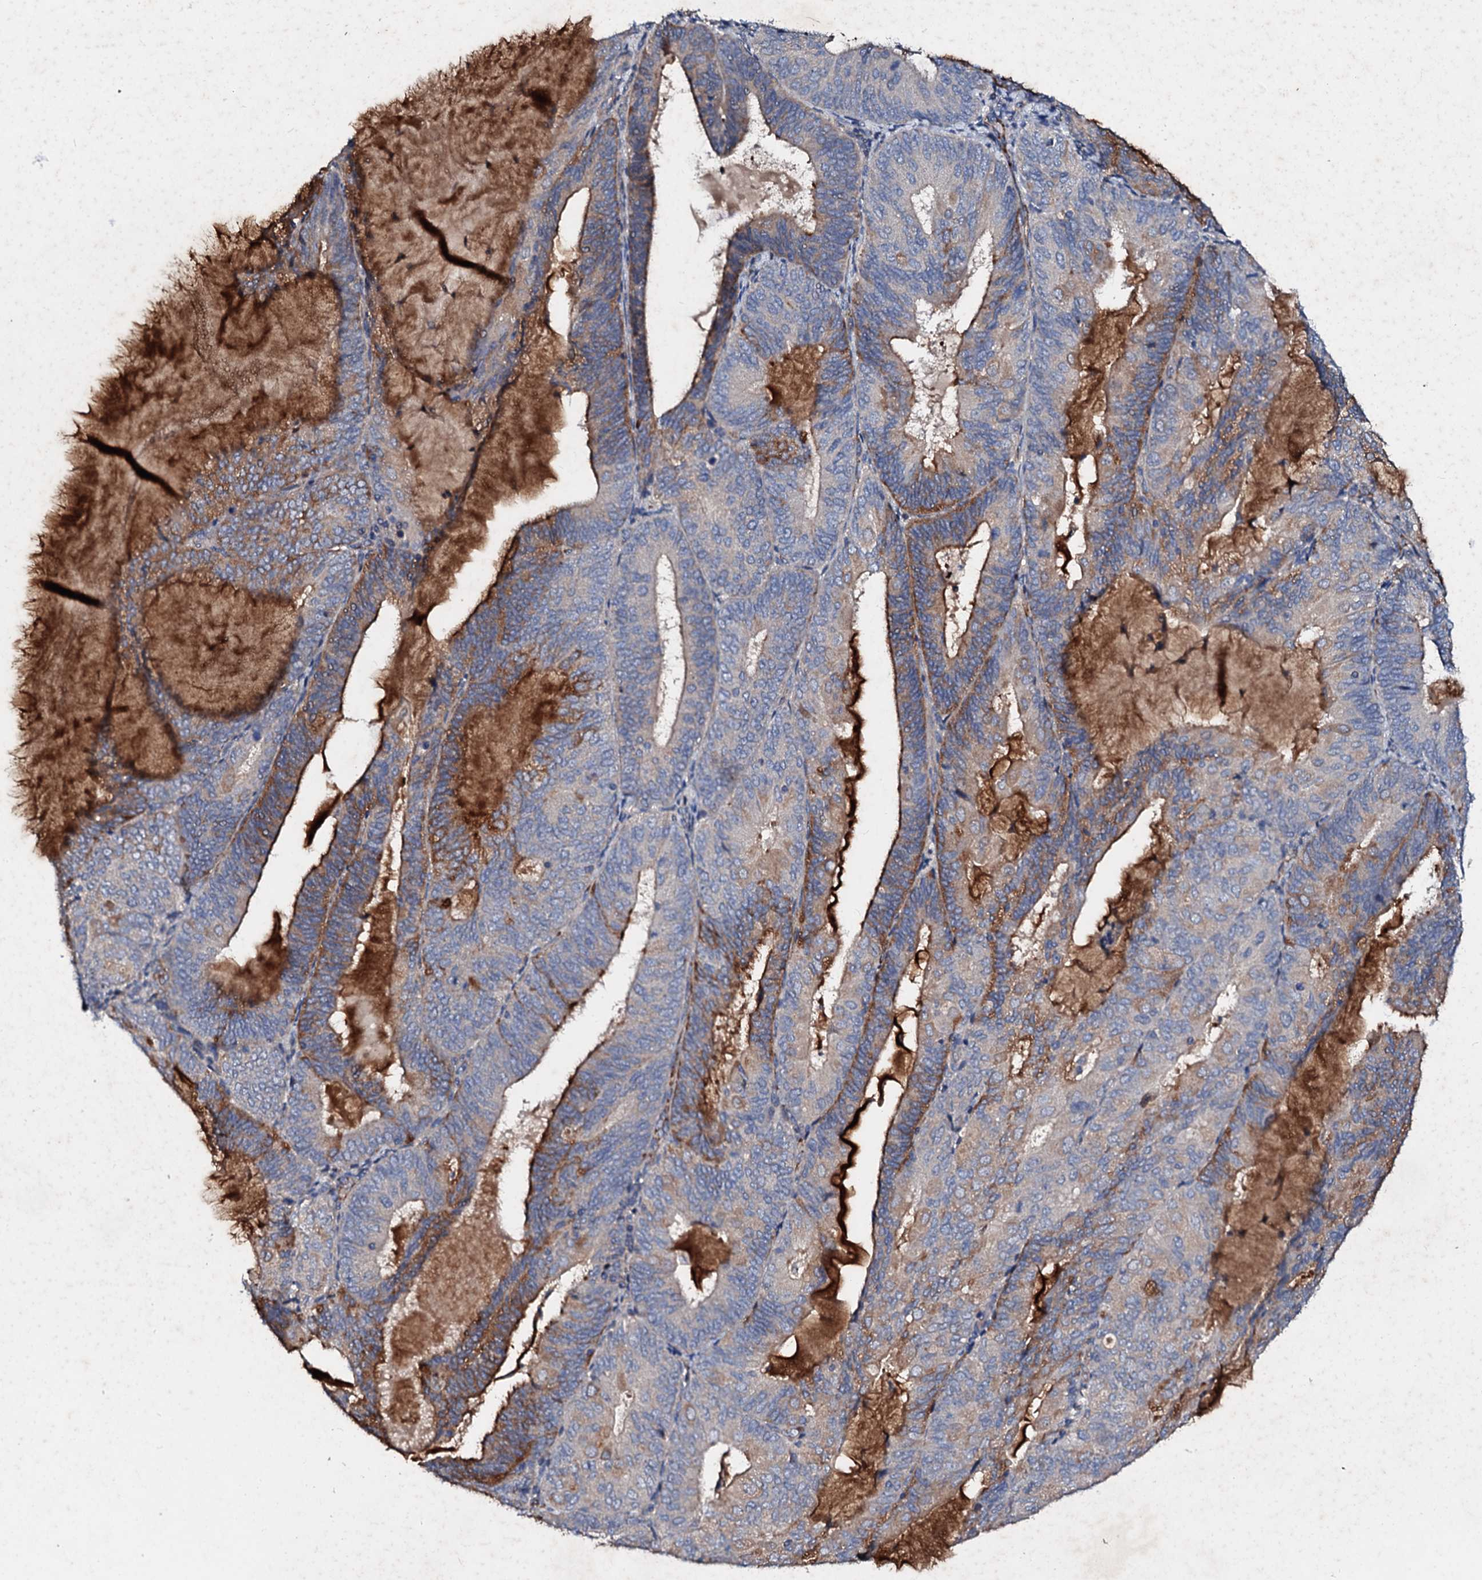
{"staining": {"intensity": "moderate", "quantity": "25%-75%", "location": "cytoplasmic/membranous"}, "tissue": "endometrial cancer", "cell_type": "Tumor cells", "image_type": "cancer", "snomed": [{"axis": "morphology", "description": "Adenocarcinoma, NOS"}, {"axis": "topography", "description": "Endometrium"}], "caption": "Protein staining of endometrial cancer (adenocarcinoma) tissue demonstrates moderate cytoplasmic/membranous expression in approximately 25%-75% of tumor cells. (DAB IHC, brown staining for protein, blue staining for nuclei).", "gene": "FIBIN", "patient": {"sex": "female", "age": 81}}